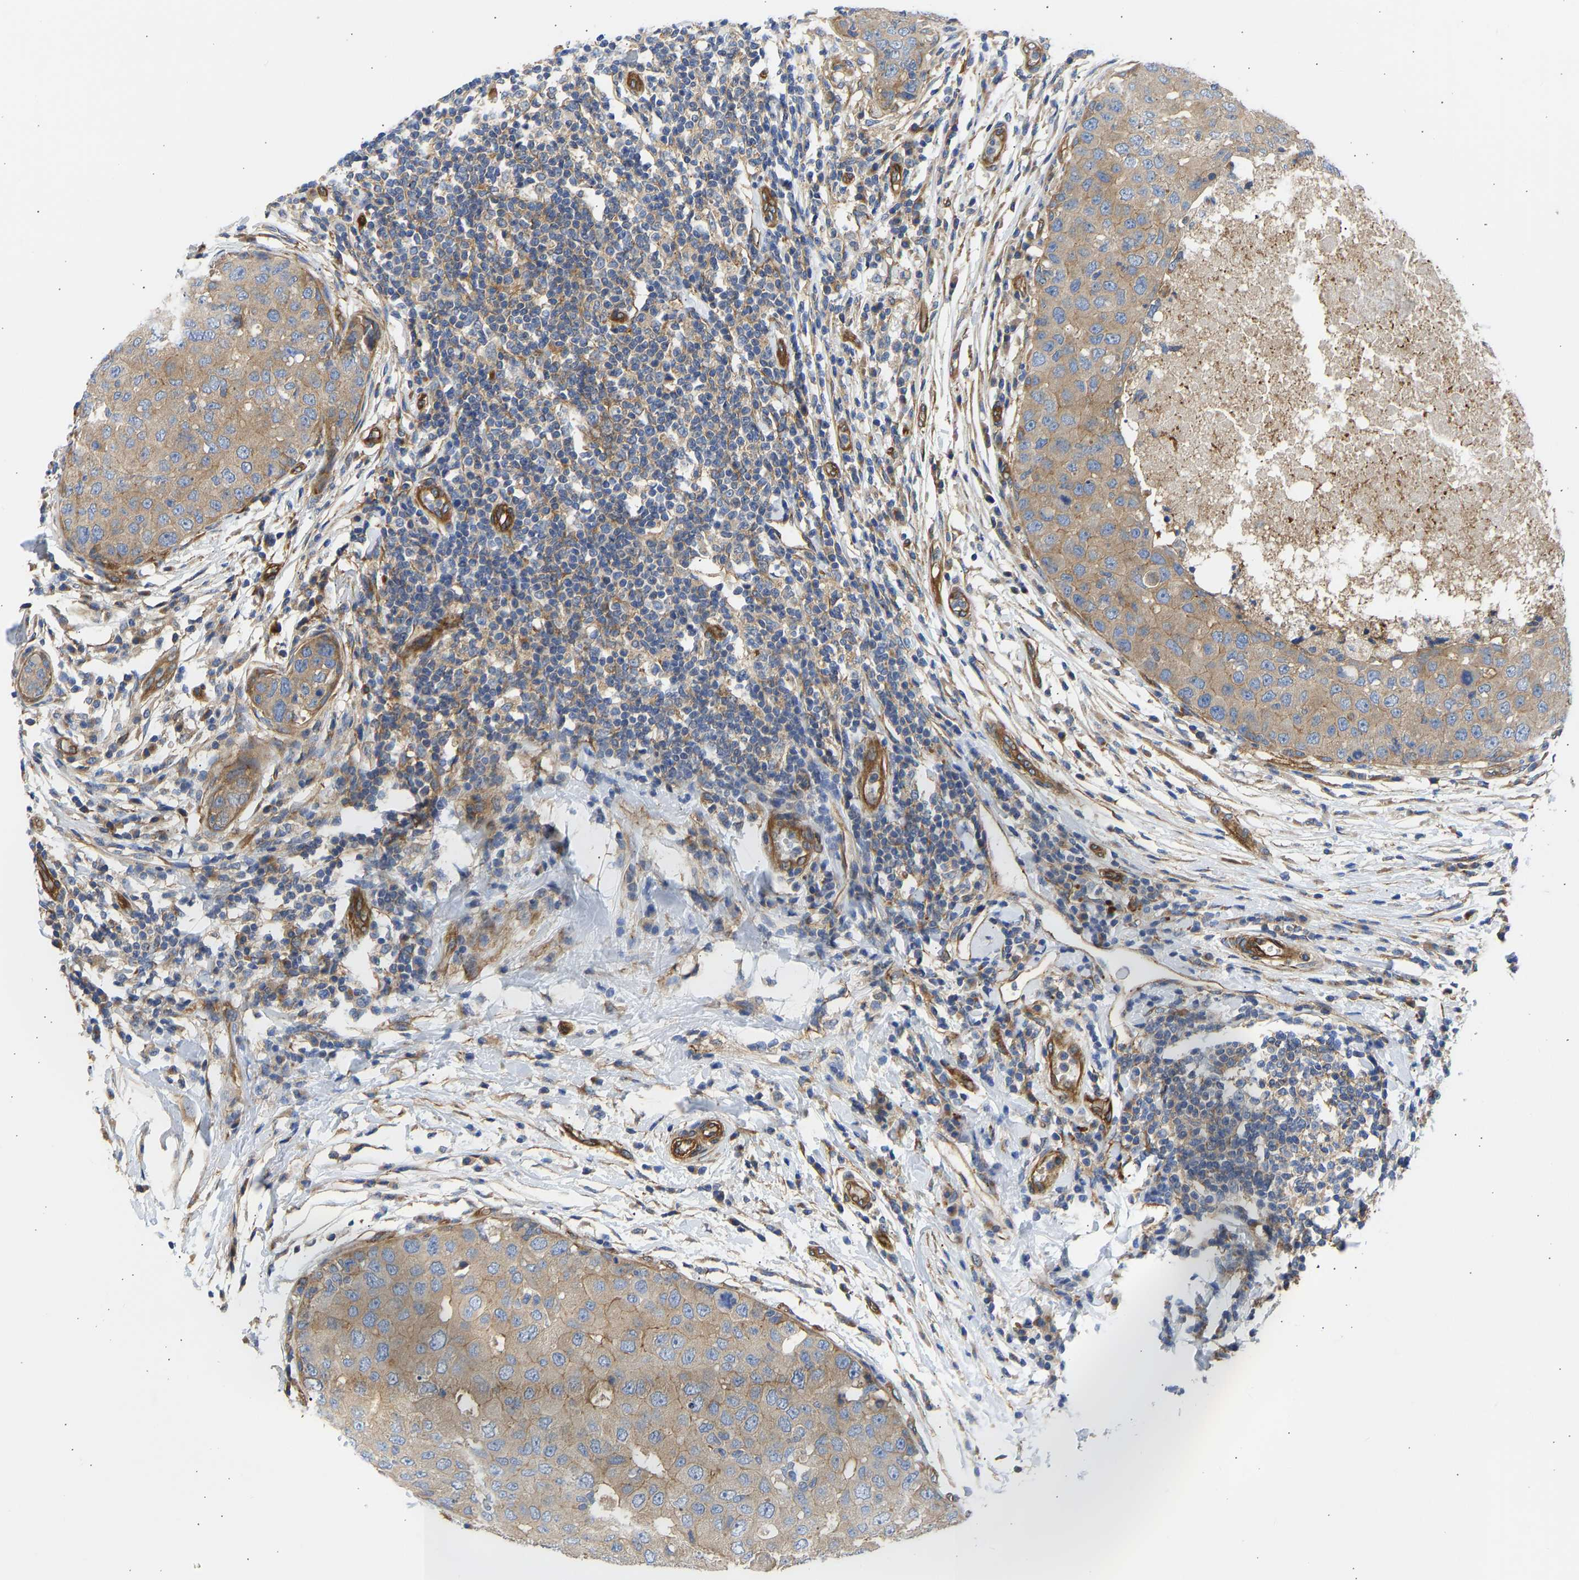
{"staining": {"intensity": "weak", "quantity": ">75%", "location": "cytoplasmic/membranous"}, "tissue": "breast cancer", "cell_type": "Tumor cells", "image_type": "cancer", "snomed": [{"axis": "morphology", "description": "Duct carcinoma"}, {"axis": "topography", "description": "Breast"}], "caption": "A brown stain labels weak cytoplasmic/membranous expression of a protein in breast cancer (infiltrating ductal carcinoma) tumor cells. The staining was performed using DAB (3,3'-diaminobenzidine), with brown indicating positive protein expression. Nuclei are stained blue with hematoxylin.", "gene": "MYO1C", "patient": {"sex": "female", "age": 27}}